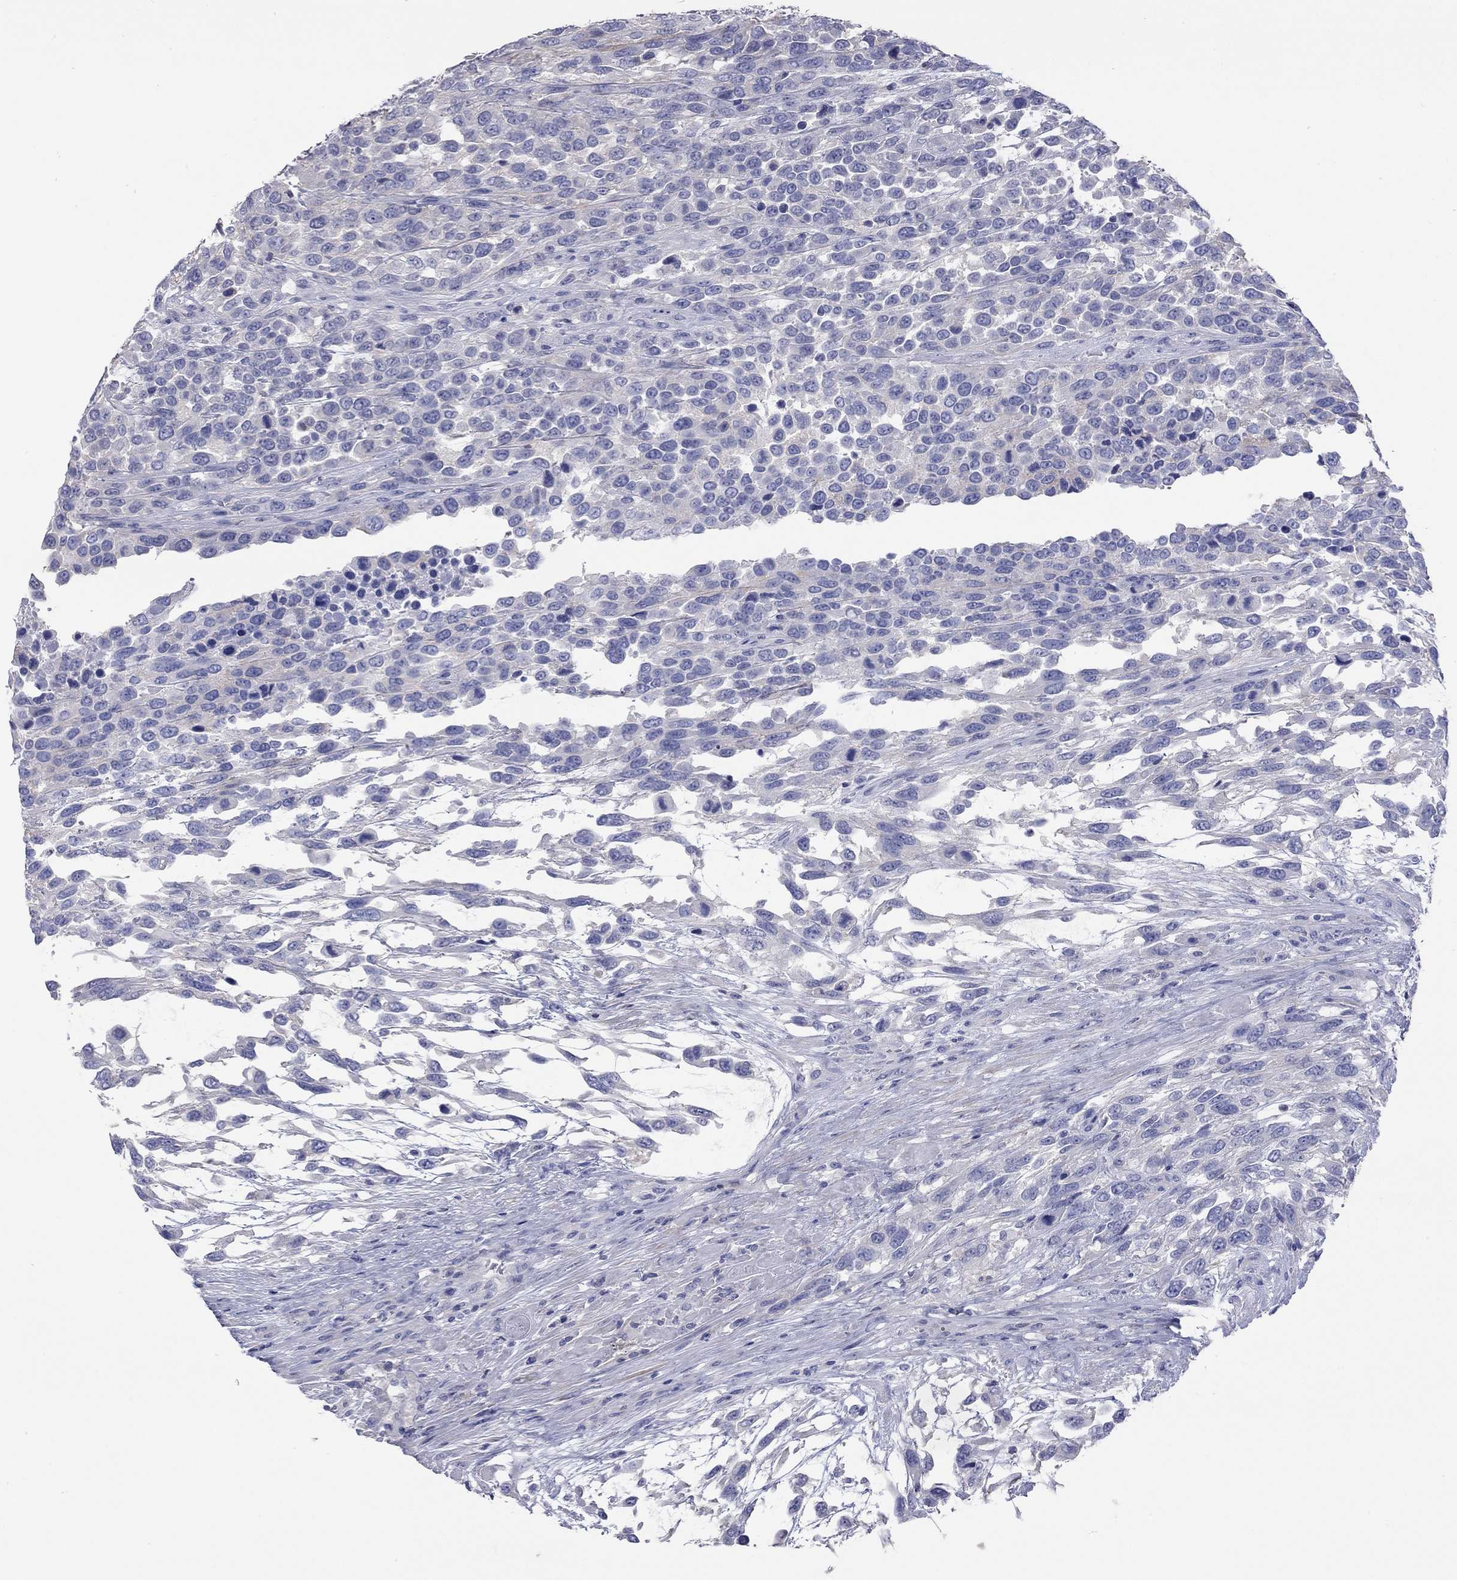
{"staining": {"intensity": "negative", "quantity": "none", "location": "none"}, "tissue": "urothelial cancer", "cell_type": "Tumor cells", "image_type": "cancer", "snomed": [{"axis": "morphology", "description": "Urothelial carcinoma, High grade"}, {"axis": "topography", "description": "Urinary bladder"}], "caption": "Image shows no significant protein staining in tumor cells of high-grade urothelial carcinoma.", "gene": "ACTL7B", "patient": {"sex": "female", "age": 70}}